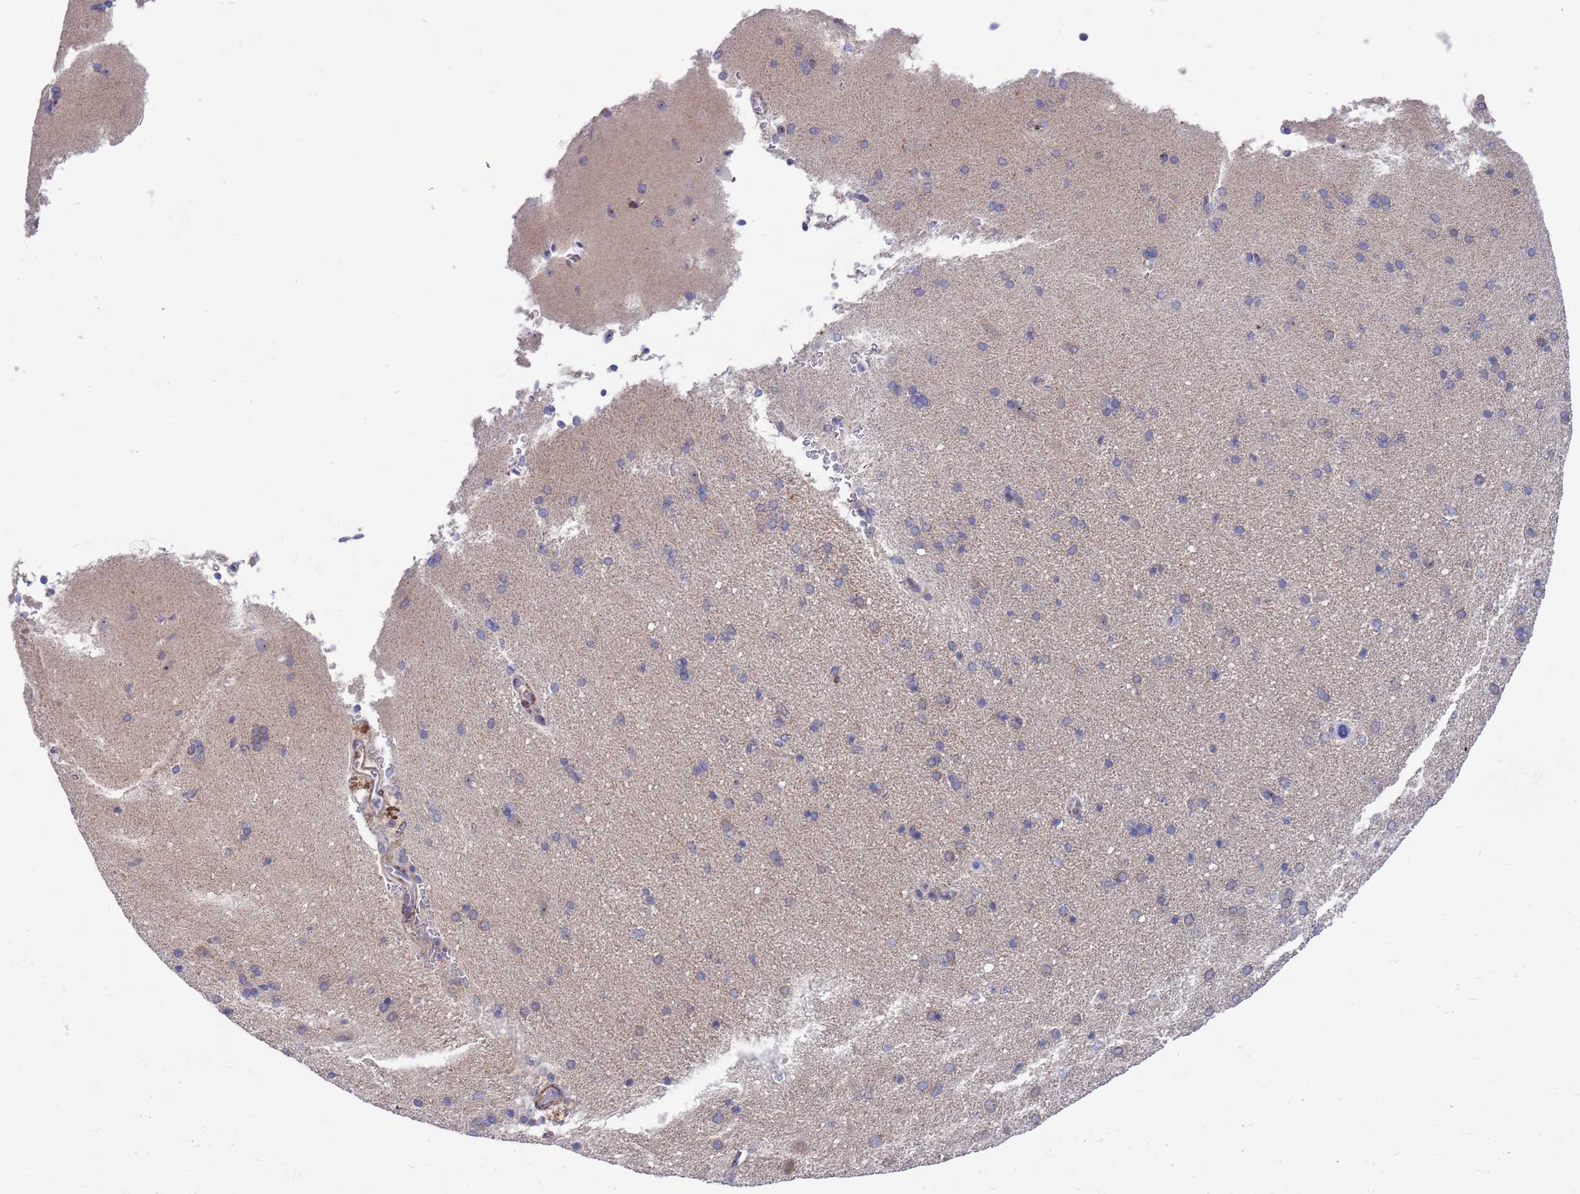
{"staining": {"intensity": "weak", "quantity": "<25%", "location": "cytoplasmic/membranous"}, "tissue": "cerebral cortex", "cell_type": "Endothelial cells", "image_type": "normal", "snomed": [{"axis": "morphology", "description": "Normal tissue, NOS"}, {"axis": "topography", "description": "Cerebral cortex"}], "caption": "Normal cerebral cortex was stained to show a protein in brown. There is no significant expression in endothelial cells. (DAB (3,3'-diaminobenzidine) immunohistochemistry, high magnification).", "gene": "ENOSF1", "patient": {"sex": "male", "age": 62}}